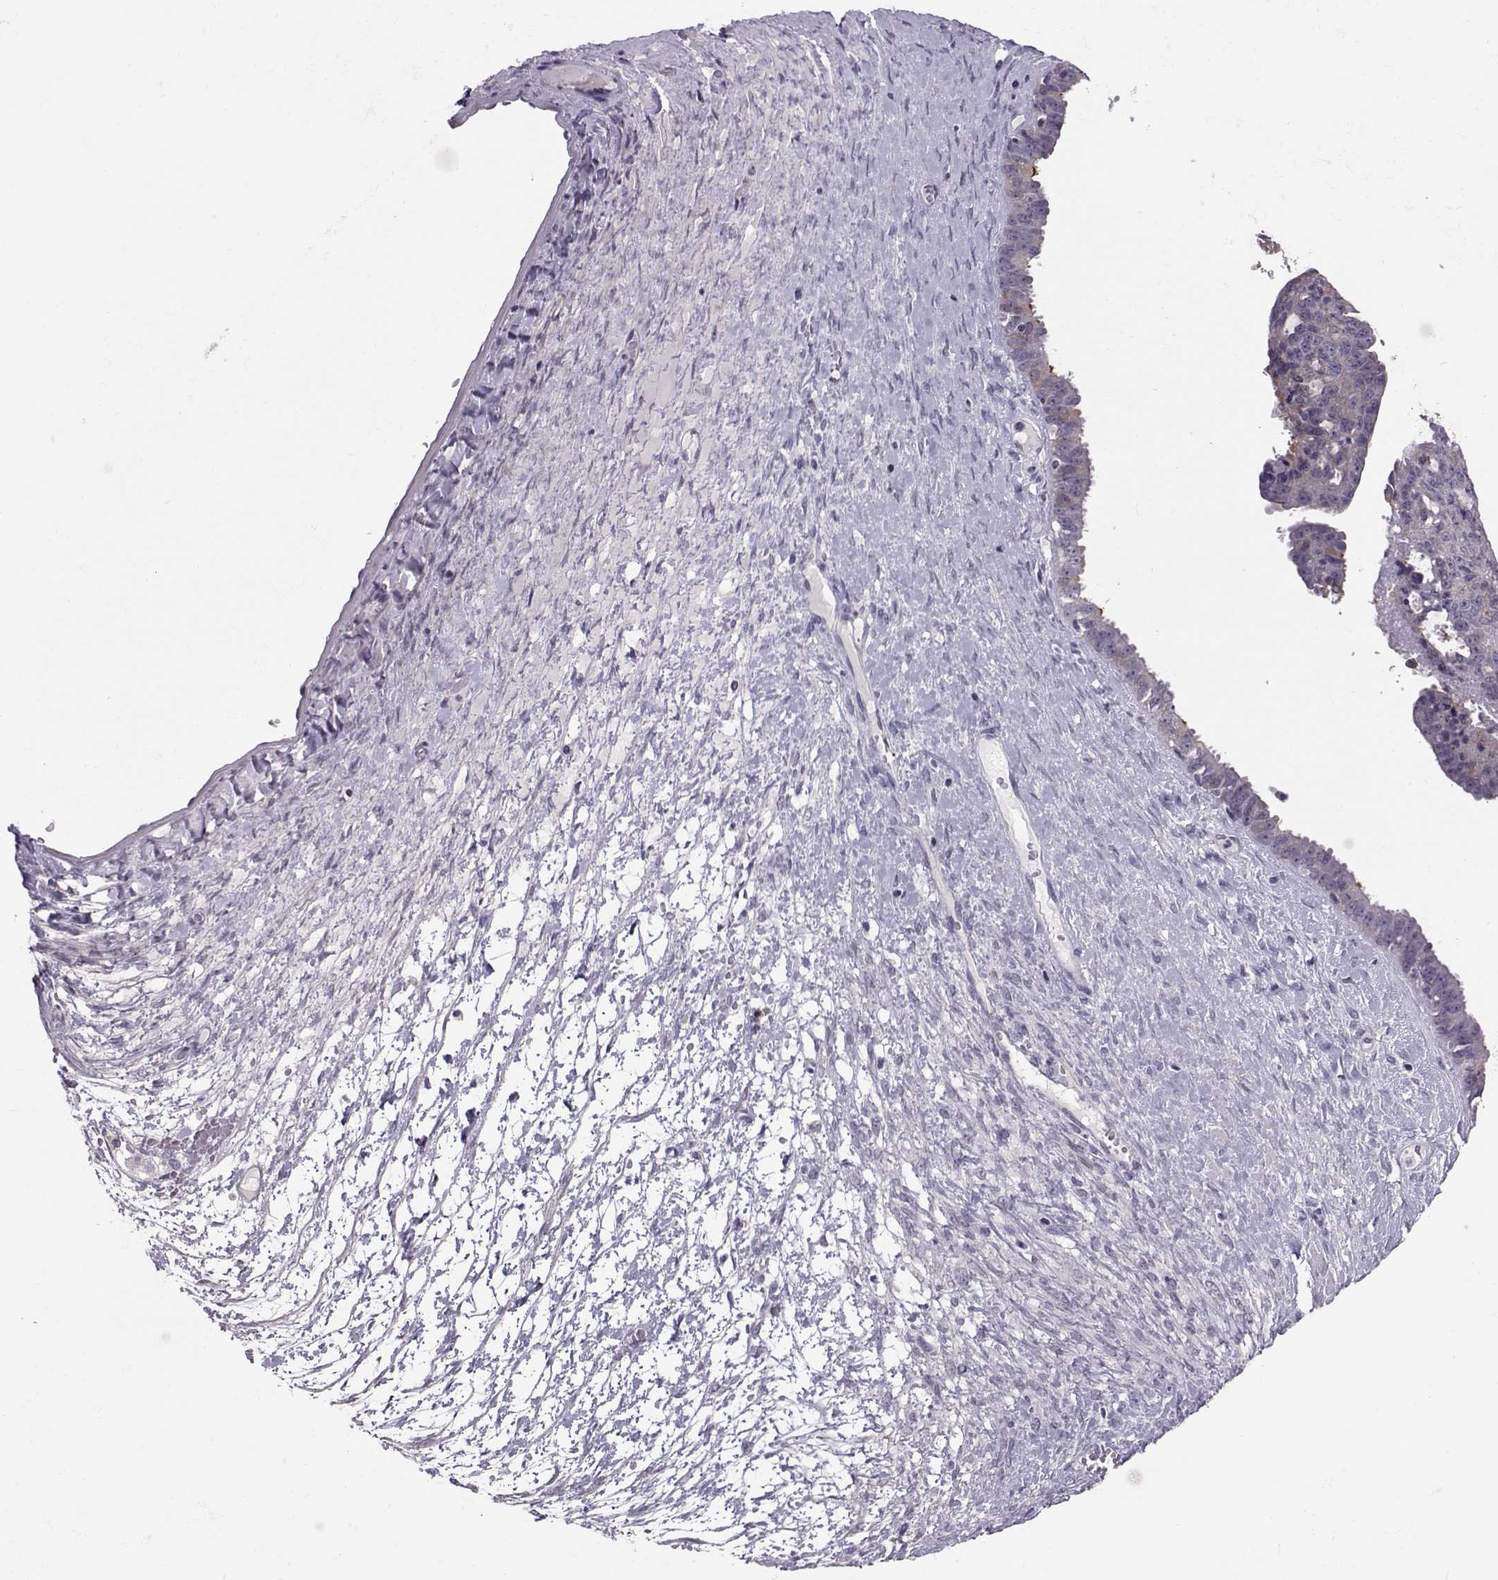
{"staining": {"intensity": "strong", "quantity": "<25%", "location": "cytoplasmic/membranous"}, "tissue": "ovarian cancer", "cell_type": "Tumor cells", "image_type": "cancer", "snomed": [{"axis": "morphology", "description": "Cystadenocarcinoma, serous, NOS"}, {"axis": "topography", "description": "Ovary"}], "caption": "Serous cystadenocarcinoma (ovarian) was stained to show a protein in brown. There is medium levels of strong cytoplasmic/membranous staining in about <25% of tumor cells. The staining was performed using DAB (3,3'-diaminobenzidine) to visualize the protein expression in brown, while the nuclei were stained in blue with hematoxylin (Magnification: 20x).", "gene": "DNAAF1", "patient": {"sex": "female", "age": 71}}